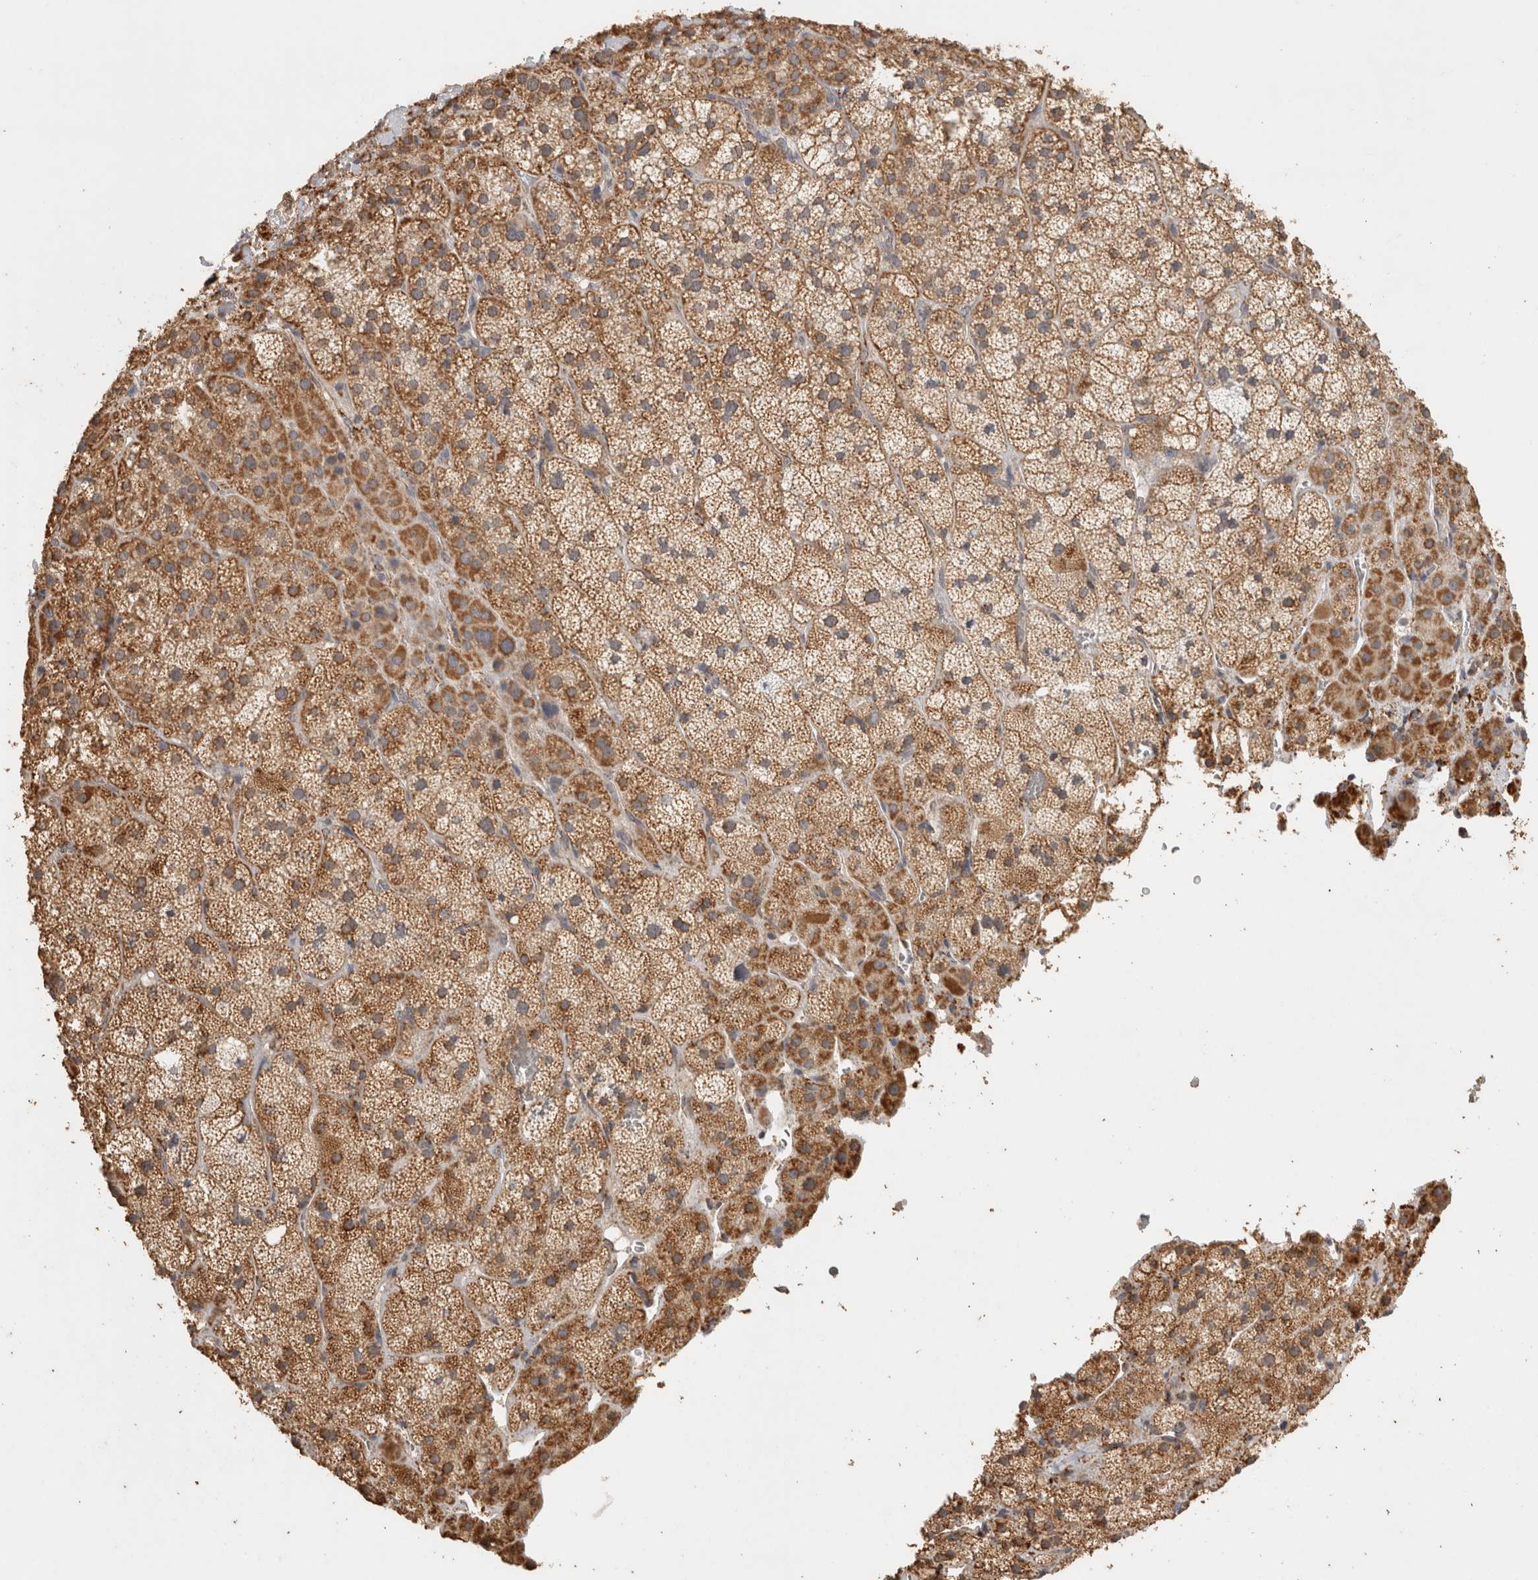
{"staining": {"intensity": "moderate", "quantity": ">75%", "location": "cytoplasmic/membranous"}, "tissue": "adrenal gland", "cell_type": "Glandular cells", "image_type": "normal", "snomed": [{"axis": "morphology", "description": "Normal tissue, NOS"}, {"axis": "topography", "description": "Adrenal gland"}], "caption": "Immunohistochemical staining of benign human adrenal gland demonstrates medium levels of moderate cytoplasmic/membranous expression in about >75% of glandular cells.", "gene": "BNIP3L", "patient": {"sex": "male", "age": 57}}